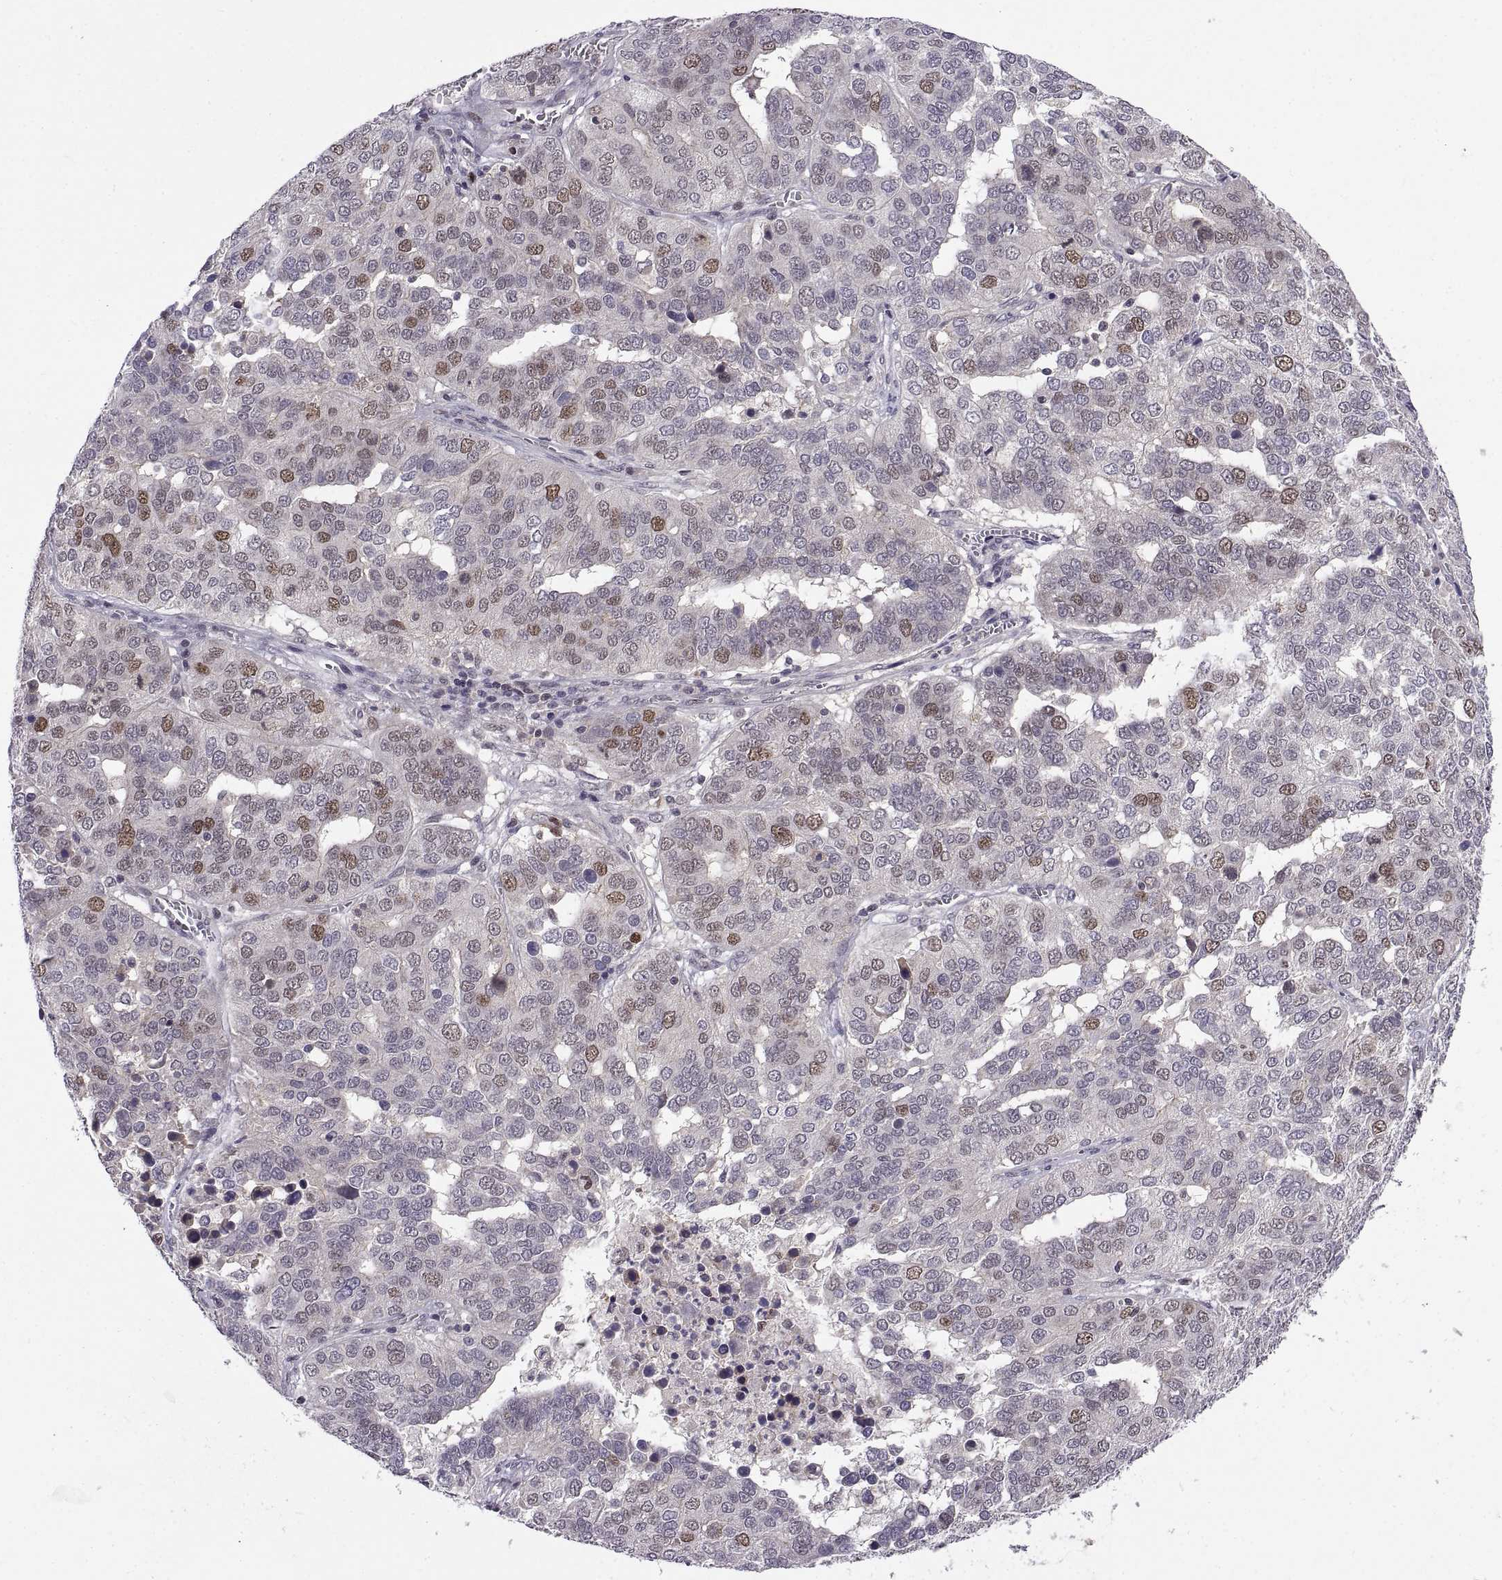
{"staining": {"intensity": "moderate", "quantity": "<25%", "location": "nuclear"}, "tissue": "ovarian cancer", "cell_type": "Tumor cells", "image_type": "cancer", "snomed": [{"axis": "morphology", "description": "Carcinoma, endometroid"}, {"axis": "topography", "description": "Soft tissue"}, {"axis": "topography", "description": "Ovary"}], "caption": "Immunohistochemical staining of human endometroid carcinoma (ovarian) reveals low levels of moderate nuclear protein expression in approximately <25% of tumor cells. Using DAB (3,3'-diaminobenzidine) (brown) and hematoxylin (blue) stains, captured at high magnification using brightfield microscopy.", "gene": "CHFR", "patient": {"sex": "female", "age": 52}}